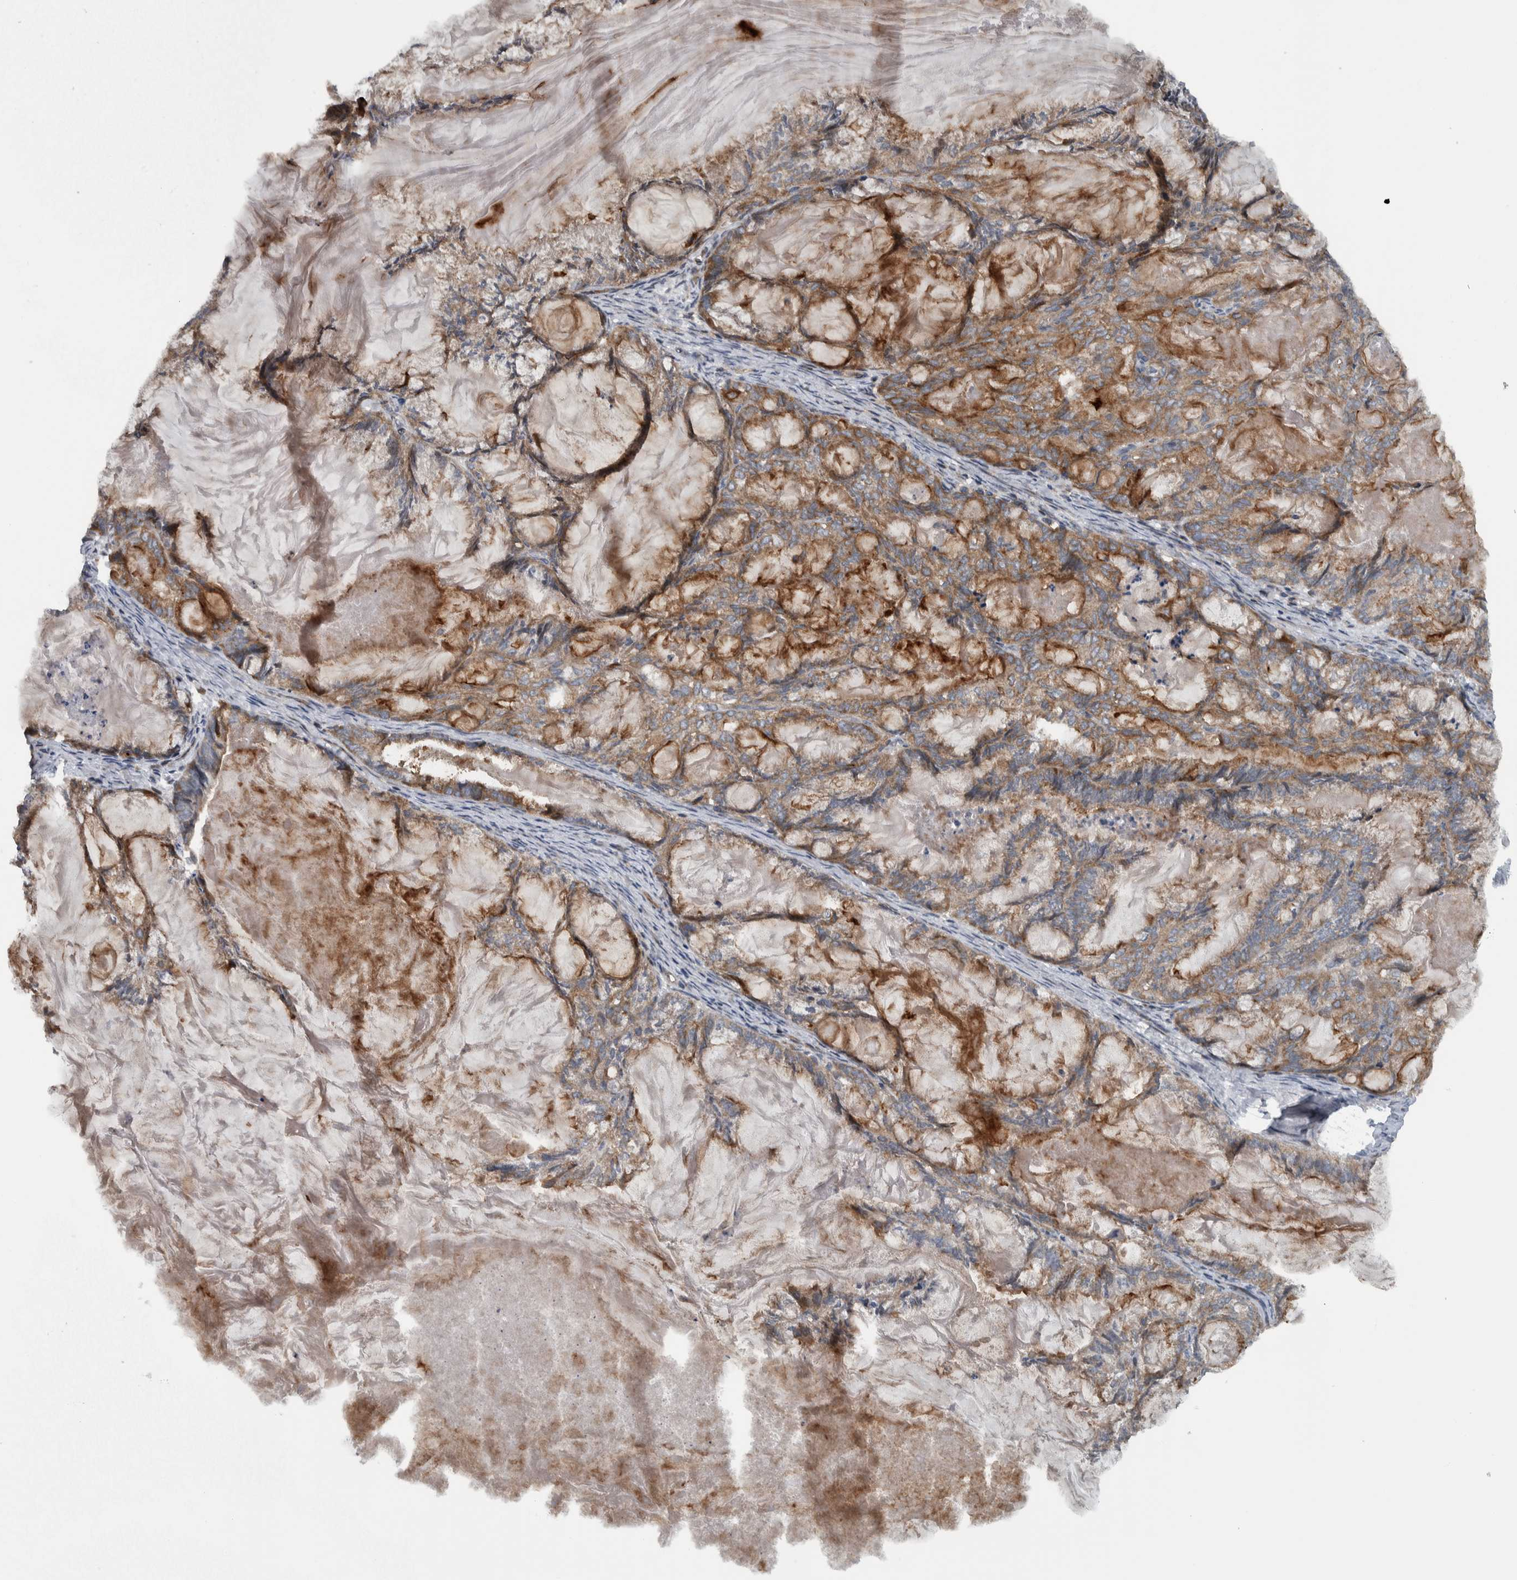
{"staining": {"intensity": "moderate", "quantity": "25%-75%", "location": "cytoplasmic/membranous"}, "tissue": "endometrial cancer", "cell_type": "Tumor cells", "image_type": "cancer", "snomed": [{"axis": "morphology", "description": "Adenocarcinoma, NOS"}, {"axis": "topography", "description": "Endometrium"}], "caption": "Moderate cytoplasmic/membranous expression for a protein is present in about 25%-75% of tumor cells of adenocarcinoma (endometrial) using IHC.", "gene": "BAIAP2L1", "patient": {"sex": "female", "age": 86}}